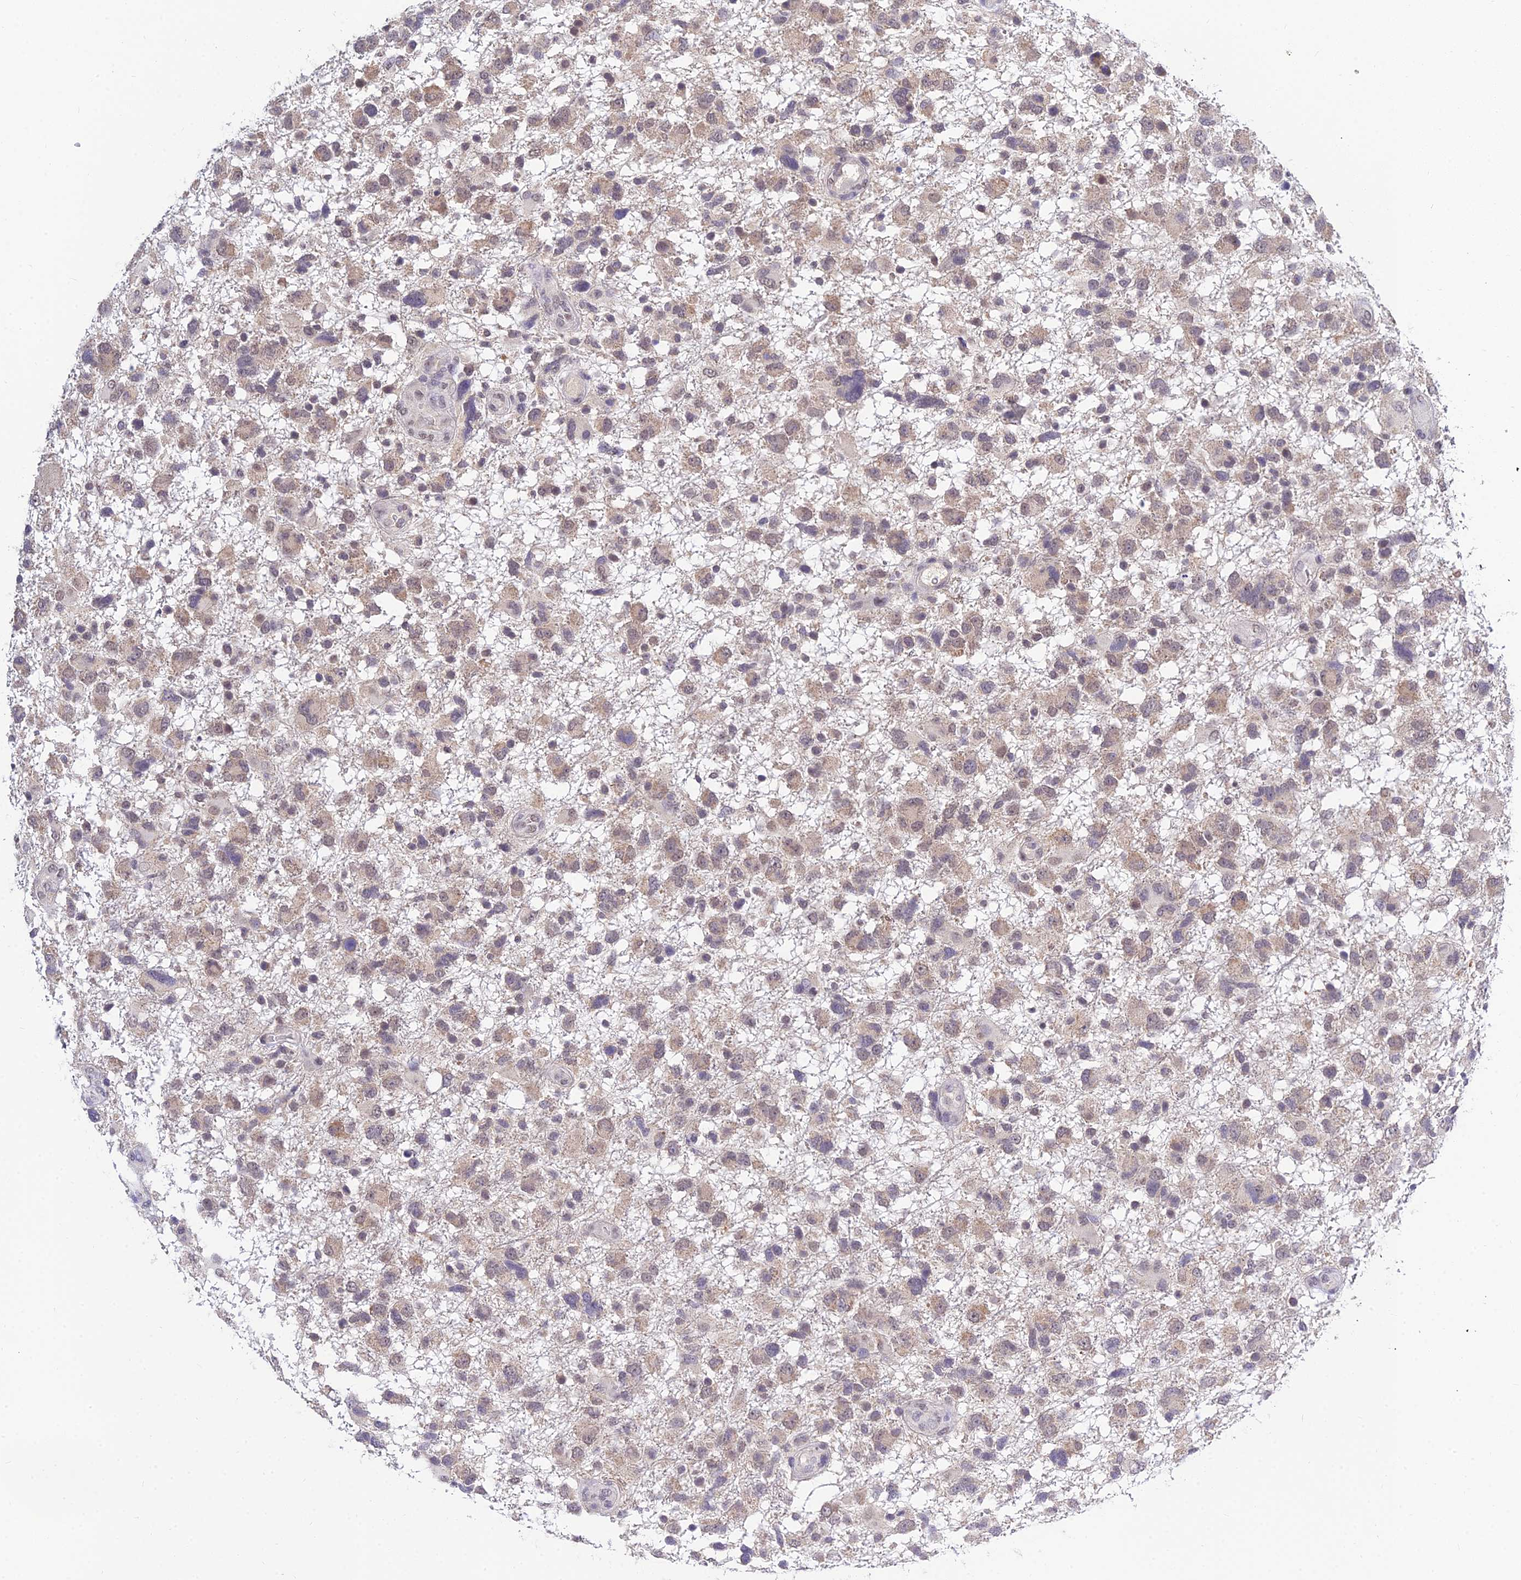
{"staining": {"intensity": "weak", "quantity": "25%-75%", "location": "cytoplasmic/membranous"}, "tissue": "glioma", "cell_type": "Tumor cells", "image_type": "cancer", "snomed": [{"axis": "morphology", "description": "Glioma, malignant, High grade"}, {"axis": "topography", "description": "Brain"}], "caption": "The photomicrograph displays immunohistochemical staining of malignant high-grade glioma. There is weak cytoplasmic/membranous expression is appreciated in approximately 25%-75% of tumor cells.", "gene": "HOXB1", "patient": {"sex": "male", "age": 61}}